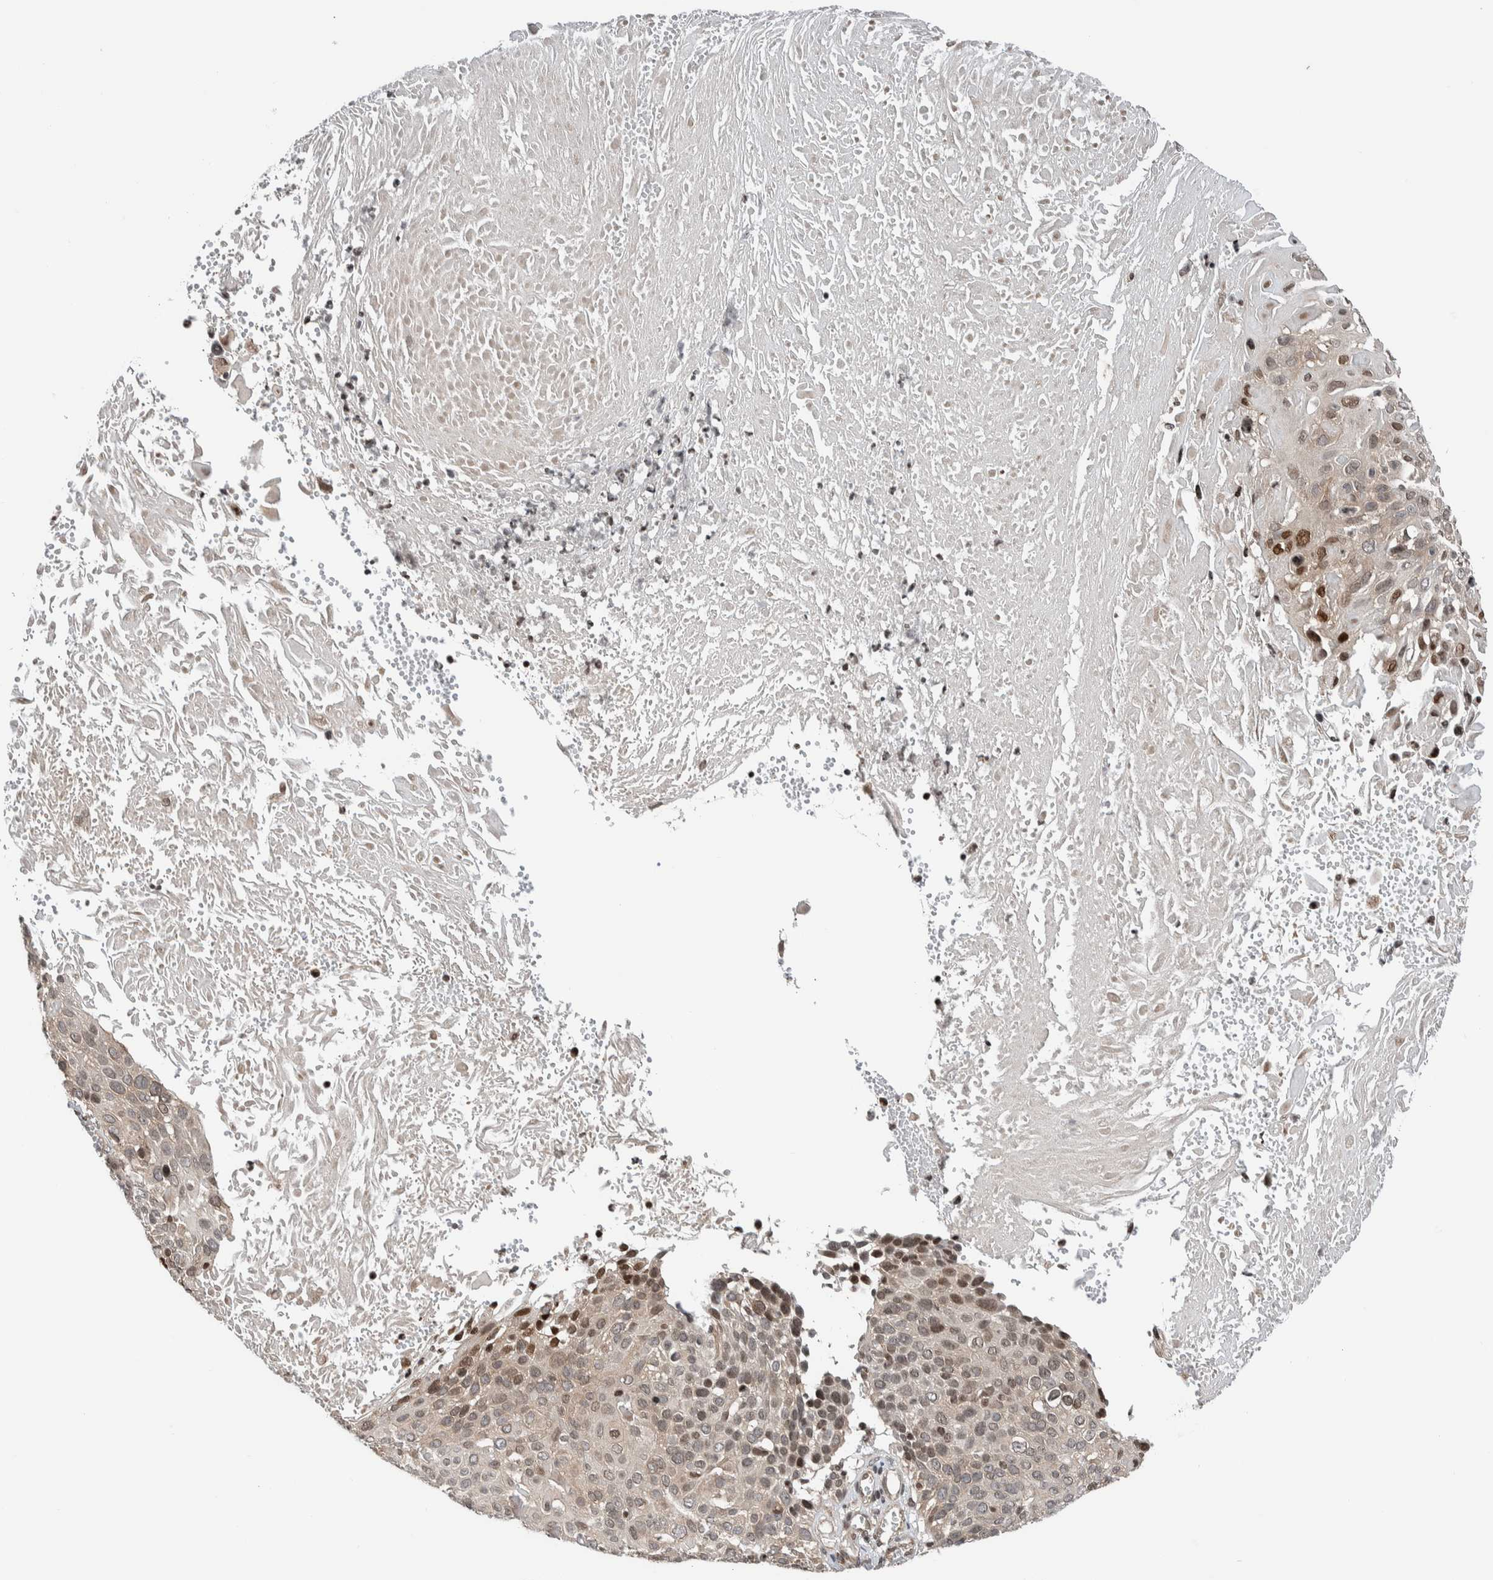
{"staining": {"intensity": "moderate", "quantity": "25%-75%", "location": "cytoplasmic/membranous,nuclear"}, "tissue": "cervical cancer", "cell_type": "Tumor cells", "image_type": "cancer", "snomed": [{"axis": "morphology", "description": "Squamous cell carcinoma, NOS"}, {"axis": "topography", "description": "Cervix"}], "caption": "A brown stain highlights moderate cytoplasmic/membranous and nuclear positivity of a protein in human squamous cell carcinoma (cervical) tumor cells.", "gene": "NPLOC4", "patient": {"sex": "female", "age": 74}}